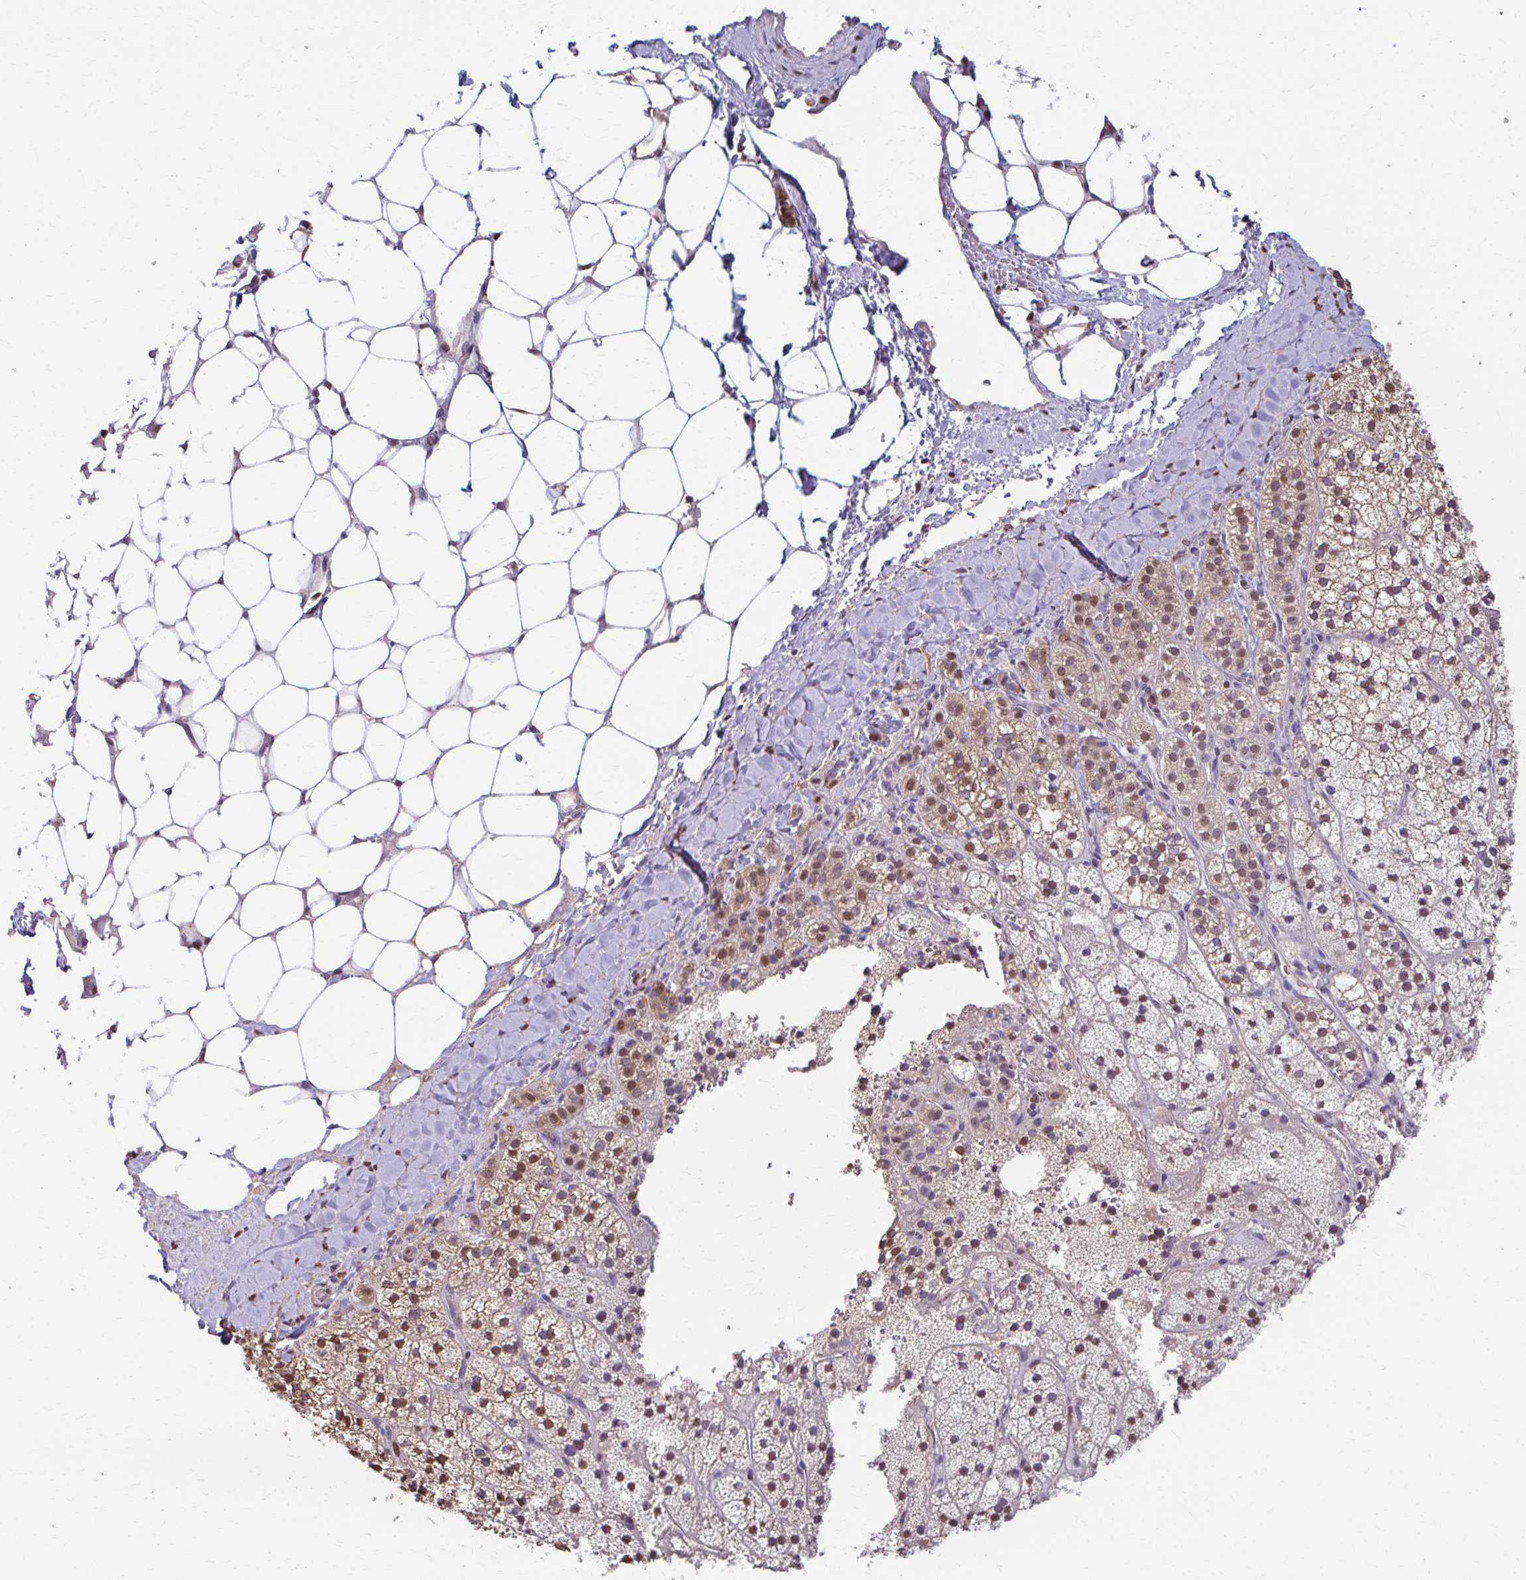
{"staining": {"intensity": "moderate", "quantity": ">75%", "location": "nuclear"}, "tissue": "adrenal gland", "cell_type": "Glandular cells", "image_type": "normal", "snomed": [{"axis": "morphology", "description": "Normal tissue, NOS"}, {"axis": "topography", "description": "Adrenal gland"}], "caption": "DAB immunohistochemical staining of unremarkable human adrenal gland reveals moderate nuclear protein expression in about >75% of glandular cells.", "gene": "ING4", "patient": {"sex": "male", "age": 53}}